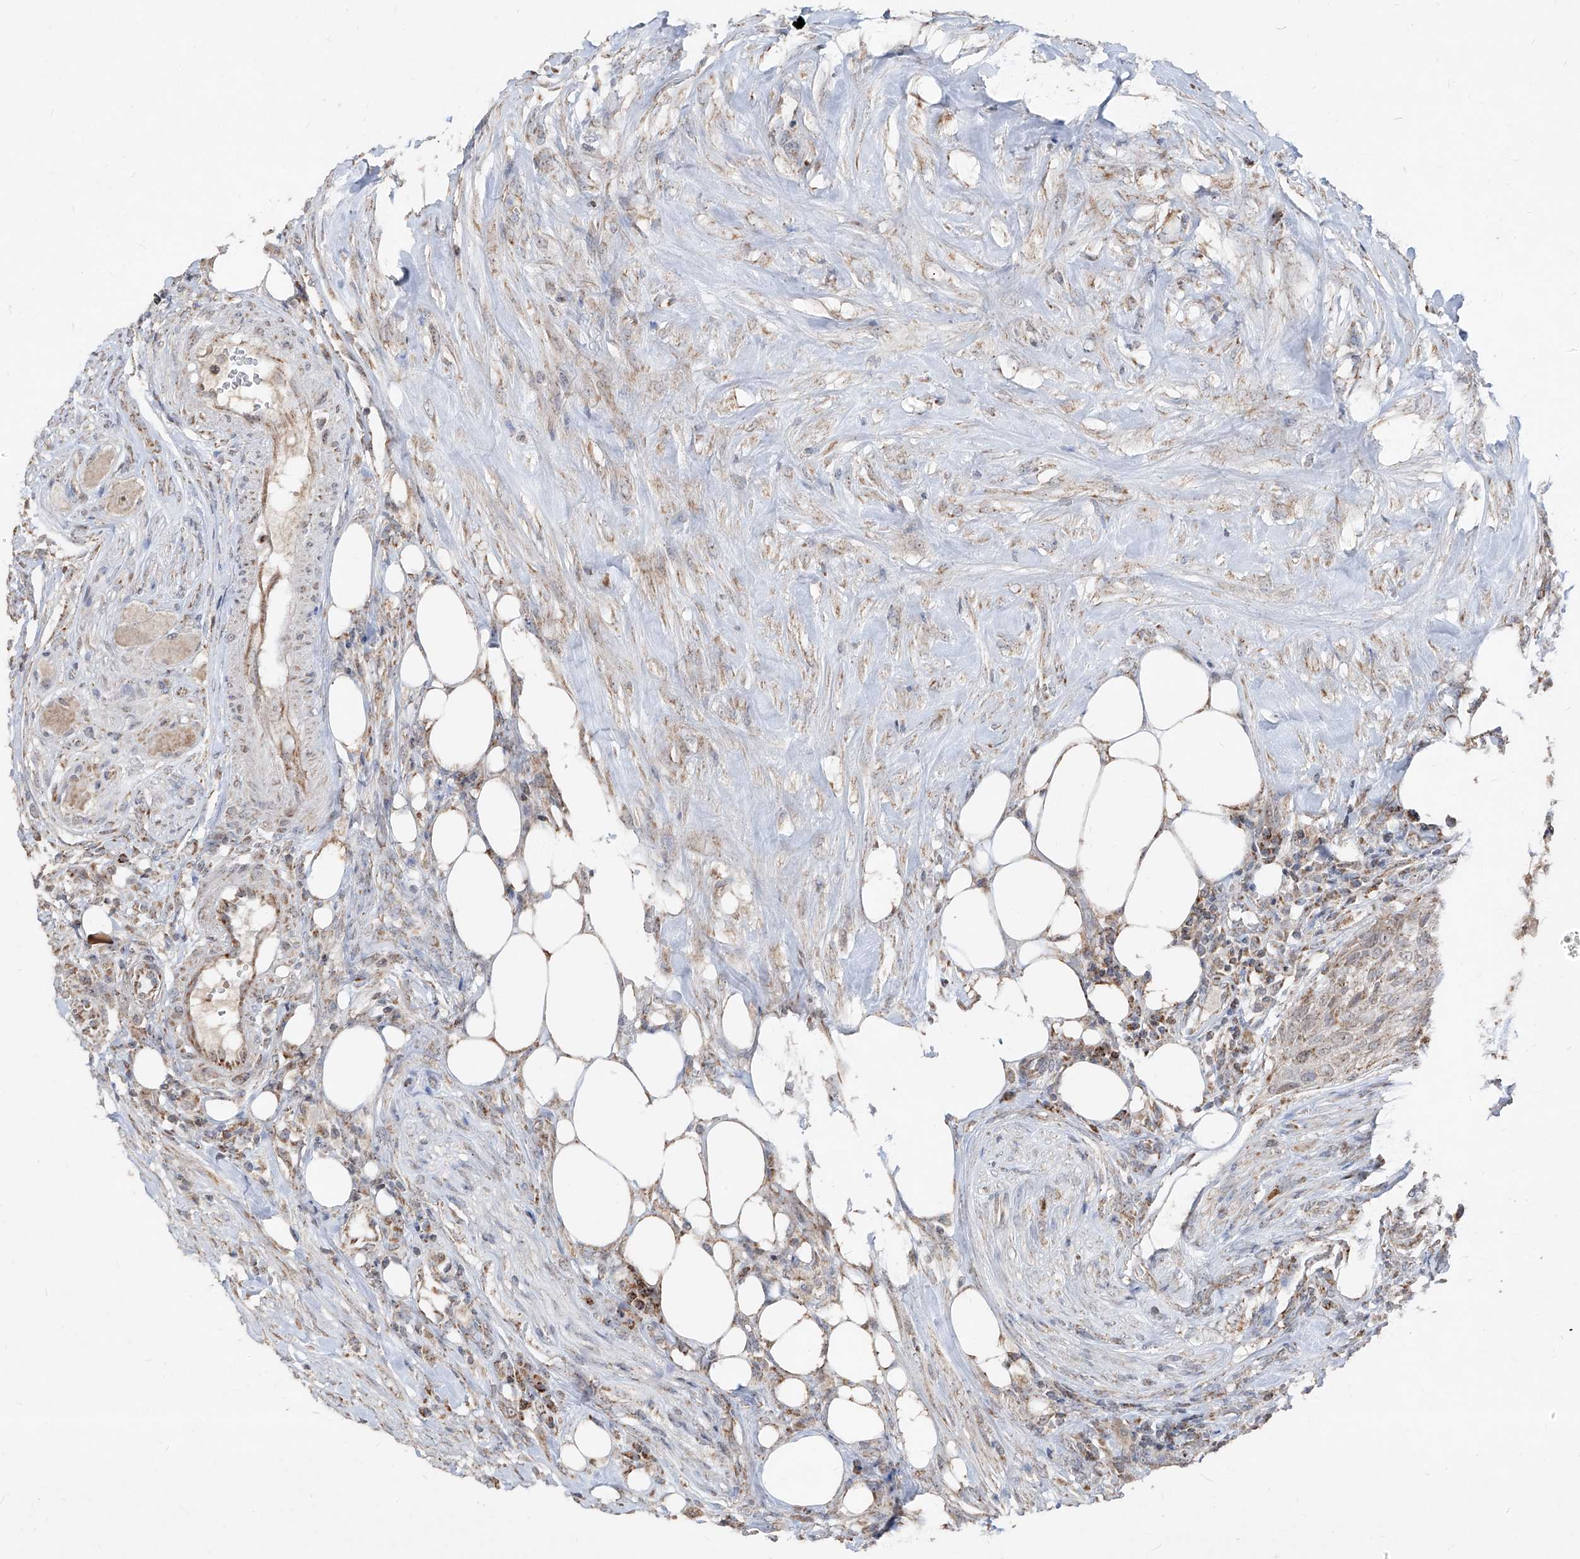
{"staining": {"intensity": "weak", "quantity": ">75%", "location": "cytoplasmic/membranous"}, "tissue": "urothelial cancer", "cell_type": "Tumor cells", "image_type": "cancer", "snomed": [{"axis": "morphology", "description": "Urothelial carcinoma, High grade"}, {"axis": "topography", "description": "Urinary bladder"}], "caption": "Protein analysis of urothelial cancer tissue reveals weak cytoplasmic/membranous expression in approximately >75% of tumor cells.", "gene": "NDUFB3", "patient": {"sex": "male", "age": 35}}